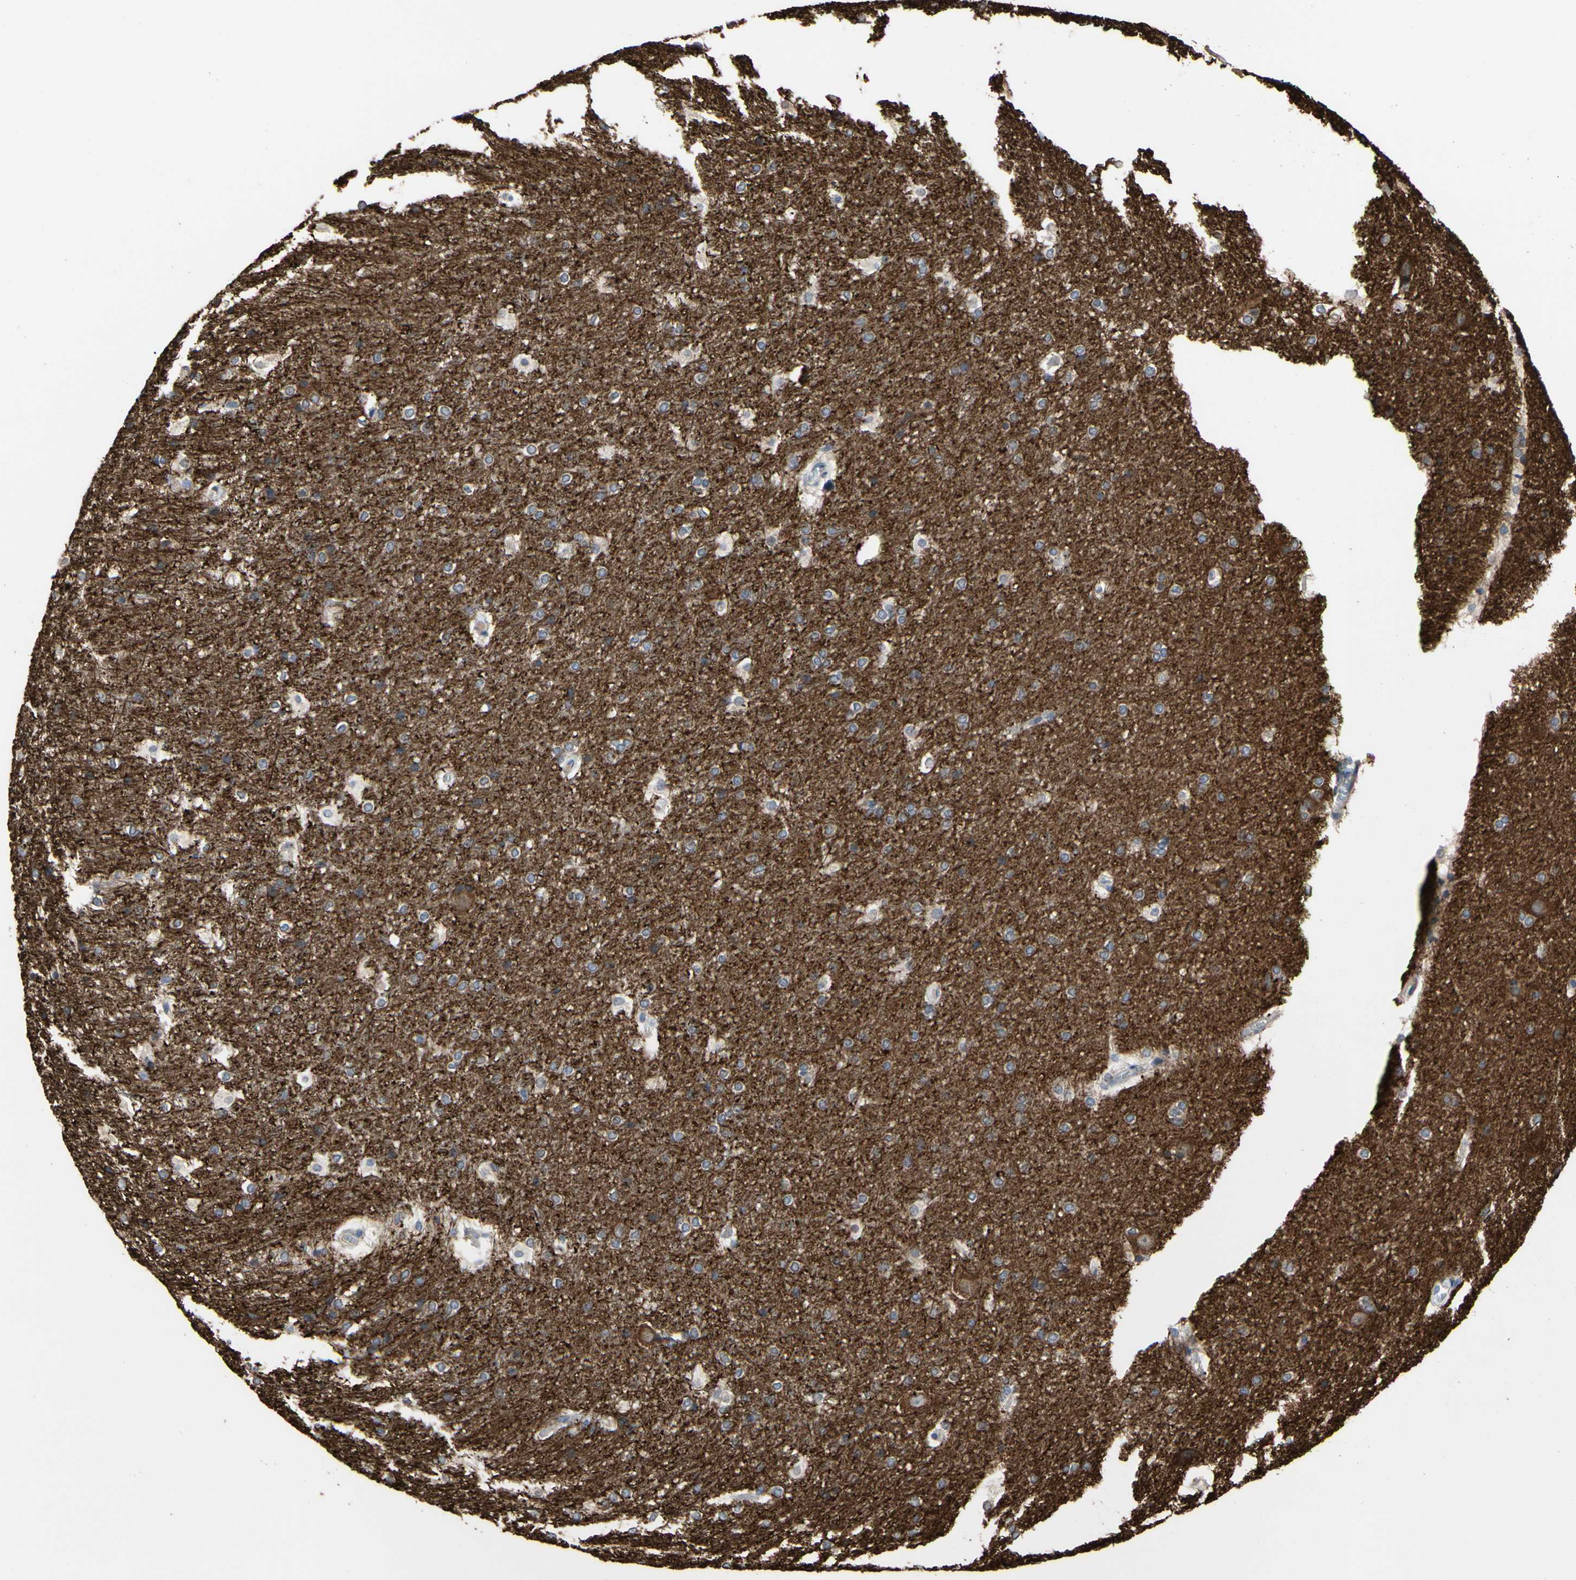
{"staining": {"intensity": "negative", "quantity": "none", "location": "none"}, "tissue": "hippocampus", "cell_type": "Glial cells", "image_type": "normal", "snomed": [{"axis": "morphology", "description": "Normal tissue, NOS"}, {"axis": "topography", "description": "Hippocampus"}], "caption": "Image shows no protein expression in glial cells of normal hippocampus.", "gene": "TUBA1A", "patient": {"sex": "female", "age": 19}}